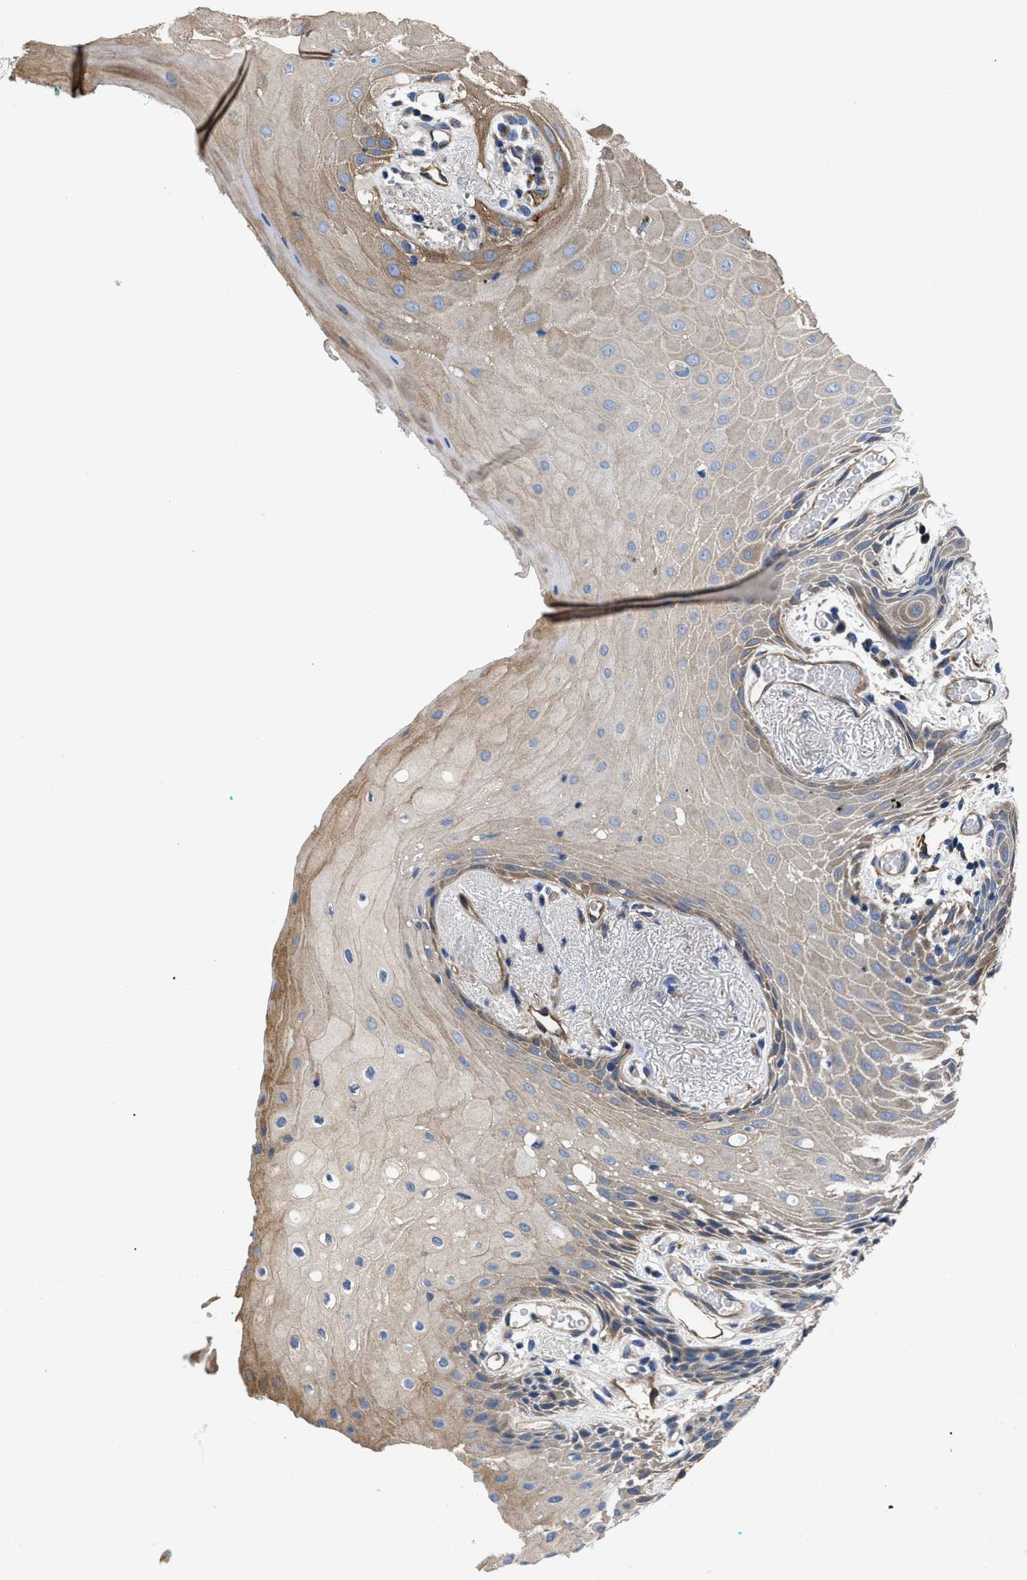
{"staining": {"intensity": "moderate", "quantity": "<25%", "location": "cytoplasmic/membranous"}, "tissue": "oral mucosa", "cell_type": "Squamous epithelial cells", "image_type": "normal", "snomed": [{"axis": "morphology", "description": "Normal tissue, NOS"}, {"axis": "morphology", "description": "Squamous cell carcinoma, NOS"}, {"axis": "topography", "description": "Oral tissue"}, {"axis": "topography", "description": "Salivary gland"}, {"axis": "topography", "description": "Head-Neck"}], "caption": "Protein staining of benign oral mucosa shows moderate cytoplasmic/membranous staining in about <25% of squamous epithelial cells.", "gene": "NT5E", "patient": {"sex": "female", "age": 62}}